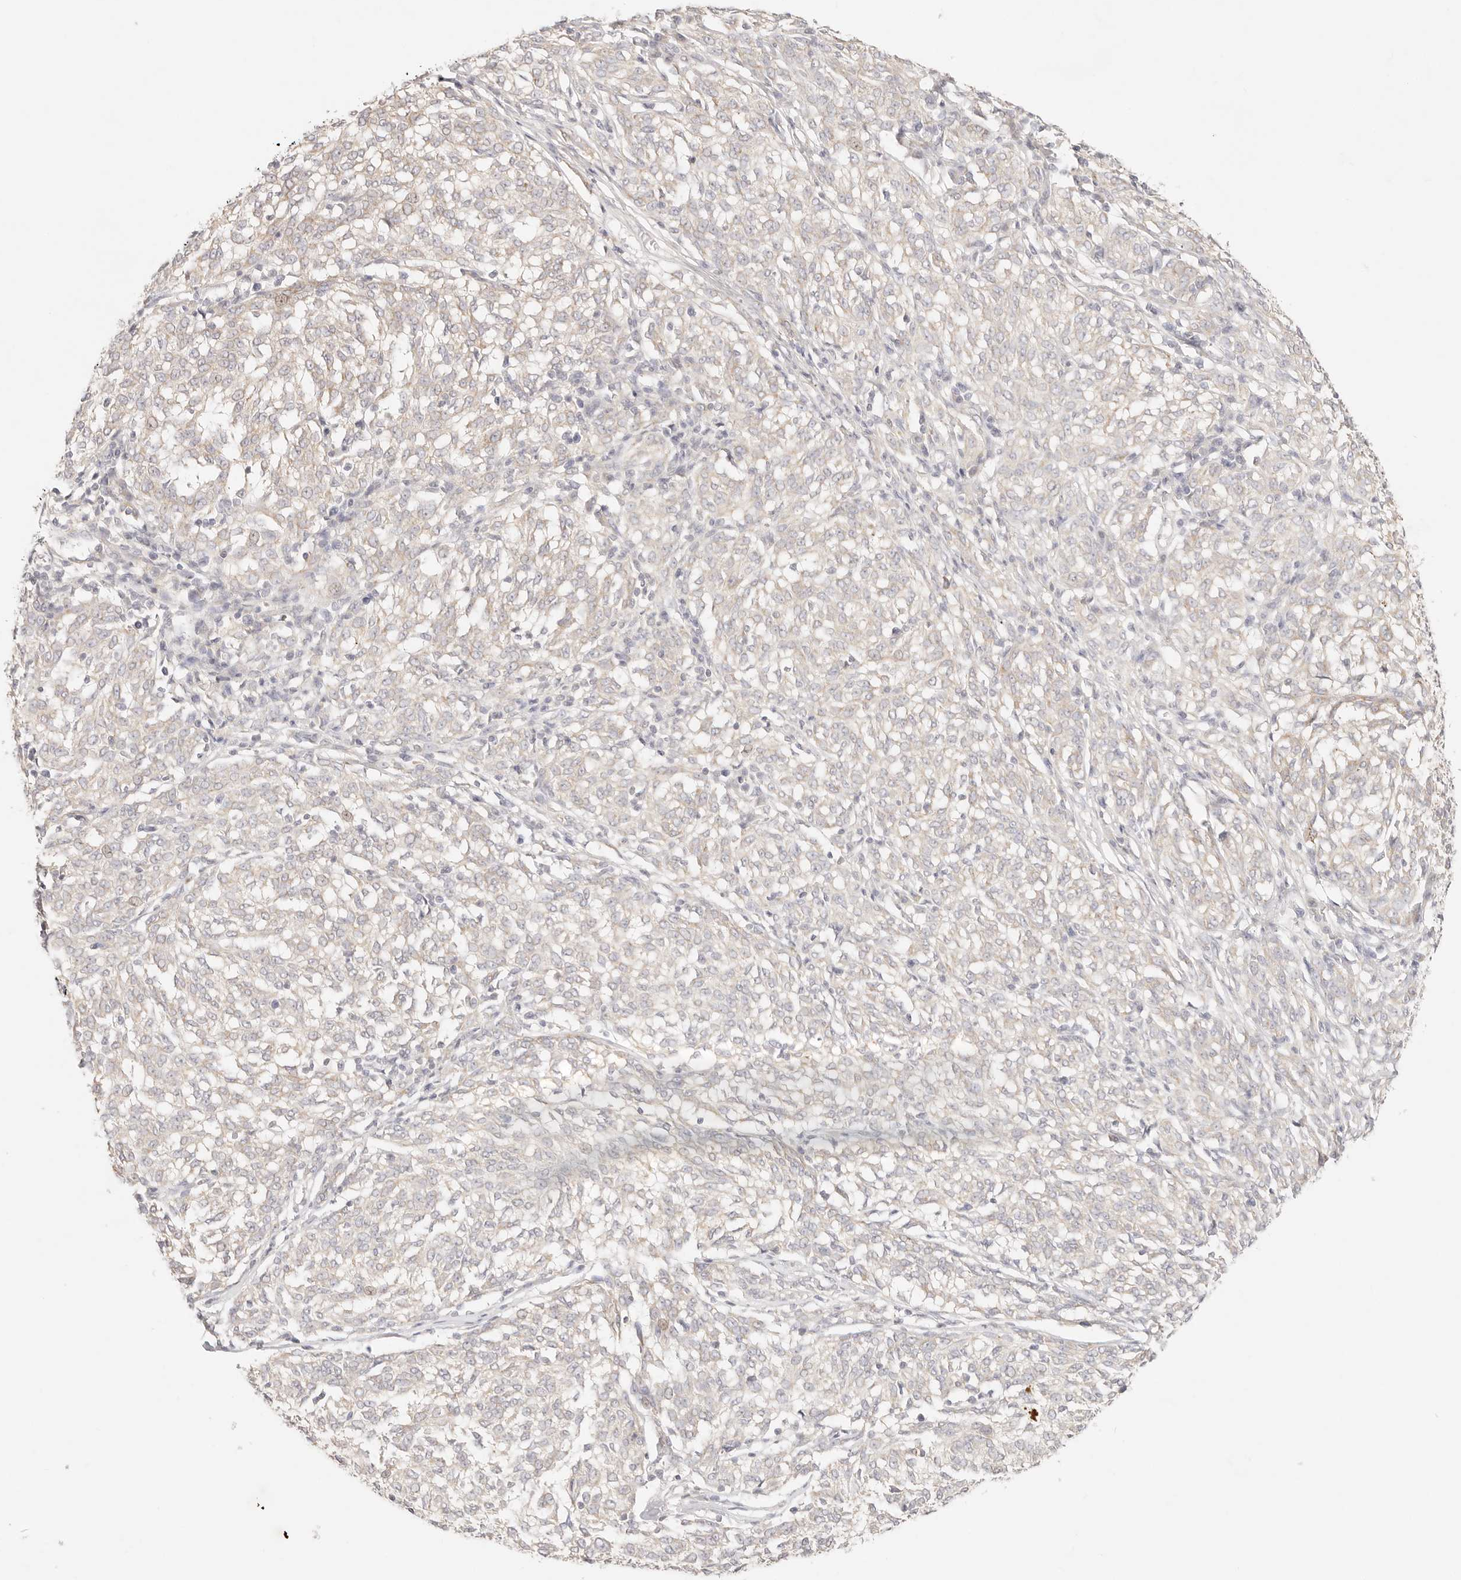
{"staining": {"intensity": "negative", "quantity": "none", "location": "none"}, "tissue": "melanoma", "cell_type": "Tumor cells", "image_type": "cancer", "snomed": [{"axis": "morphology", "description": "Malignant melanoma, NOS"}, {"axis": "topography", "description": "Skin"}], "caption": "A photomicrograph of human malignant melanoma is negative for staining in tumor cells. (DAB immunohistochemistry (IHC) with hematoxylin counter stain).", "gene": "GPR156", "patient": {"sex": "female", "age": 72}}